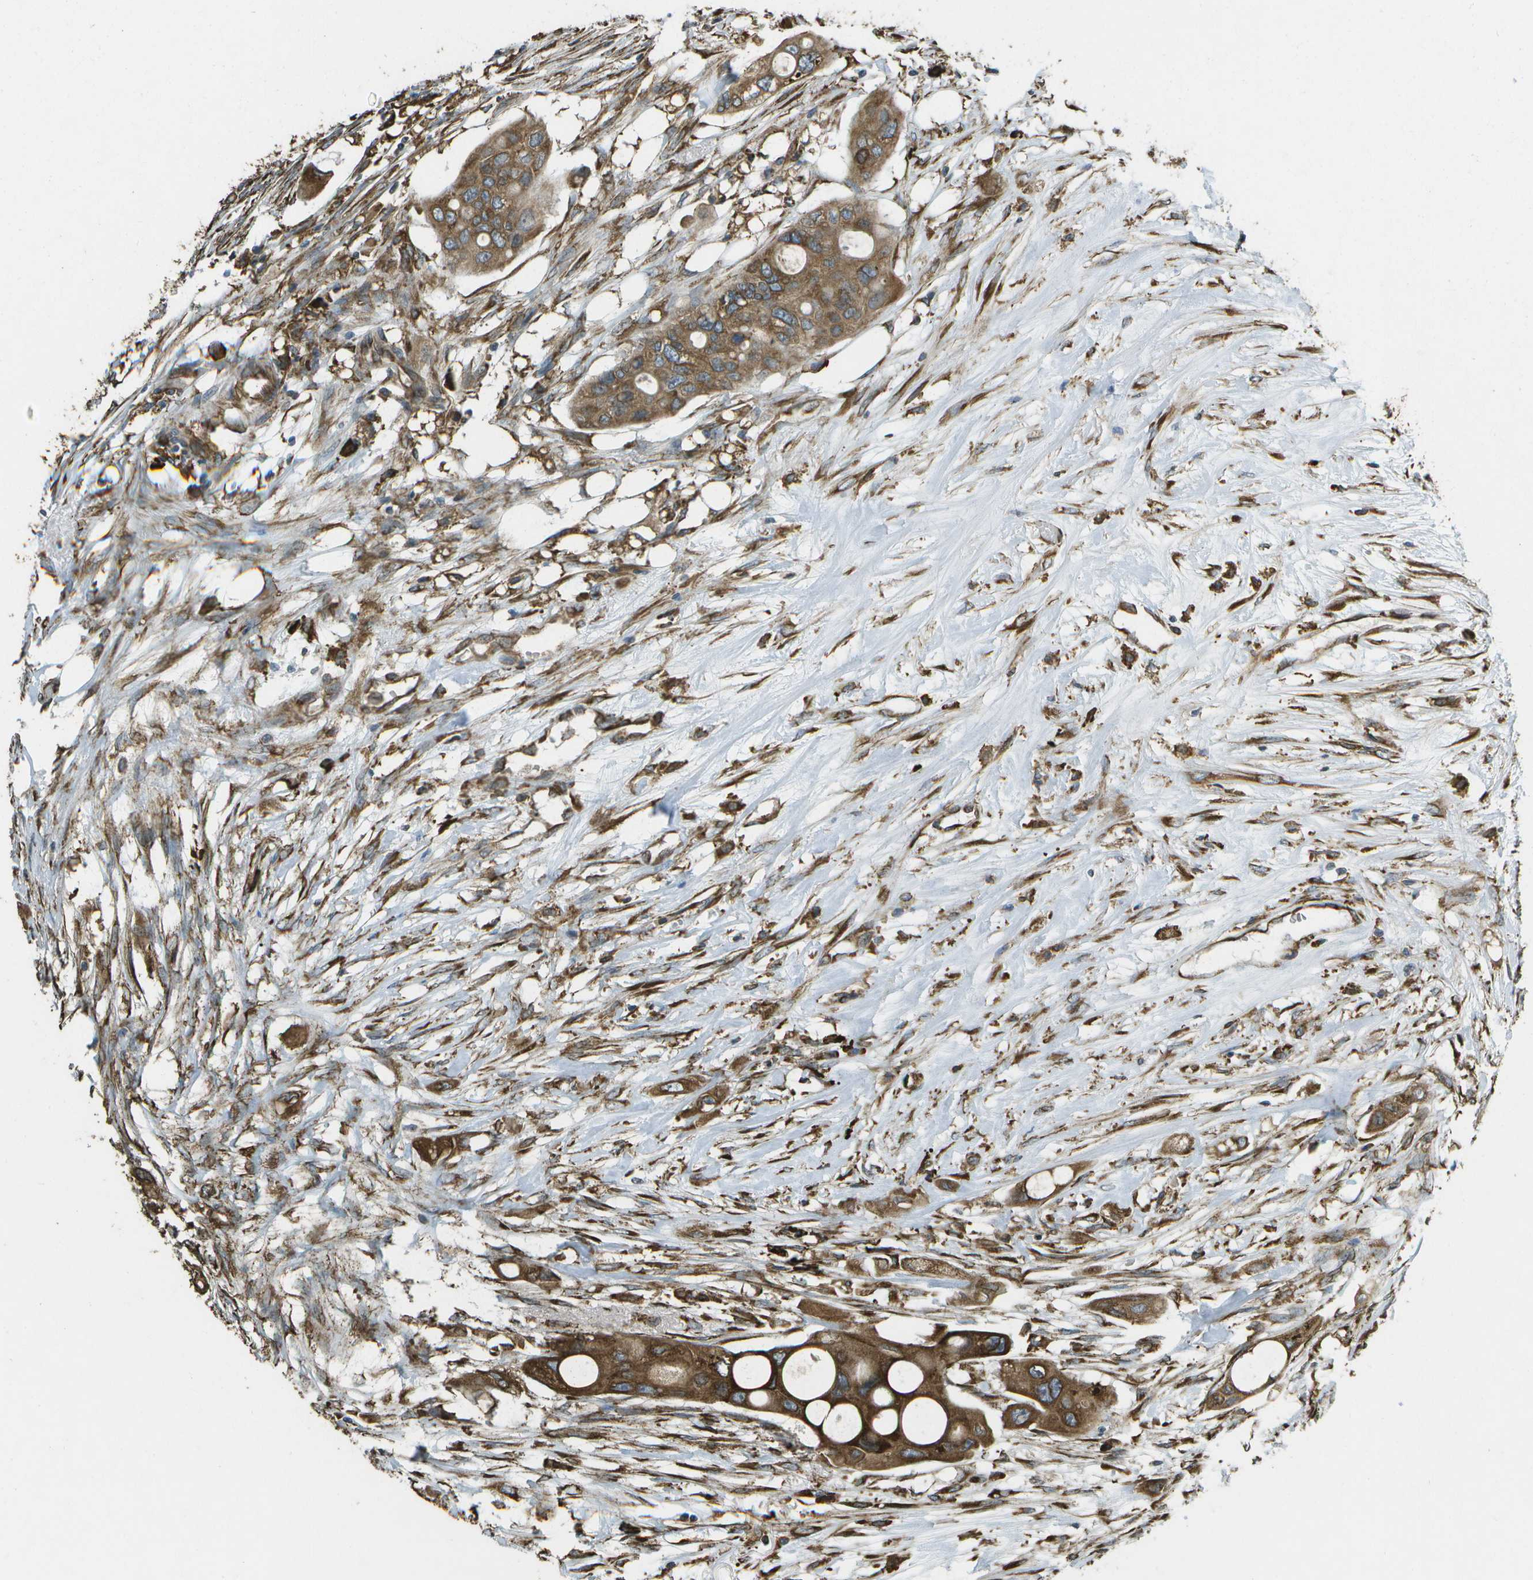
{"staining": {"intensity": "moderate", "quantity": ">75%", "location": "cytoplasmic/membranous"}, "tissue": "colorectal cancer", "cell_type": "Tumor cells", "image_type": "cancer", "snomed": [{"axis": "morphology", "description": "Adenocarcinoma, NOS"}, {"axis": "topography", "description": "Colon"}], "caption": "A medium amount of moderate cytoplasmic/membranous positivity is identified in approximately >75% of tumor cells in colorectal cancer (adenocarcinoma) tissue.", "gene": "PDIA4", "patient": {"sex": "female", "age": 57}}